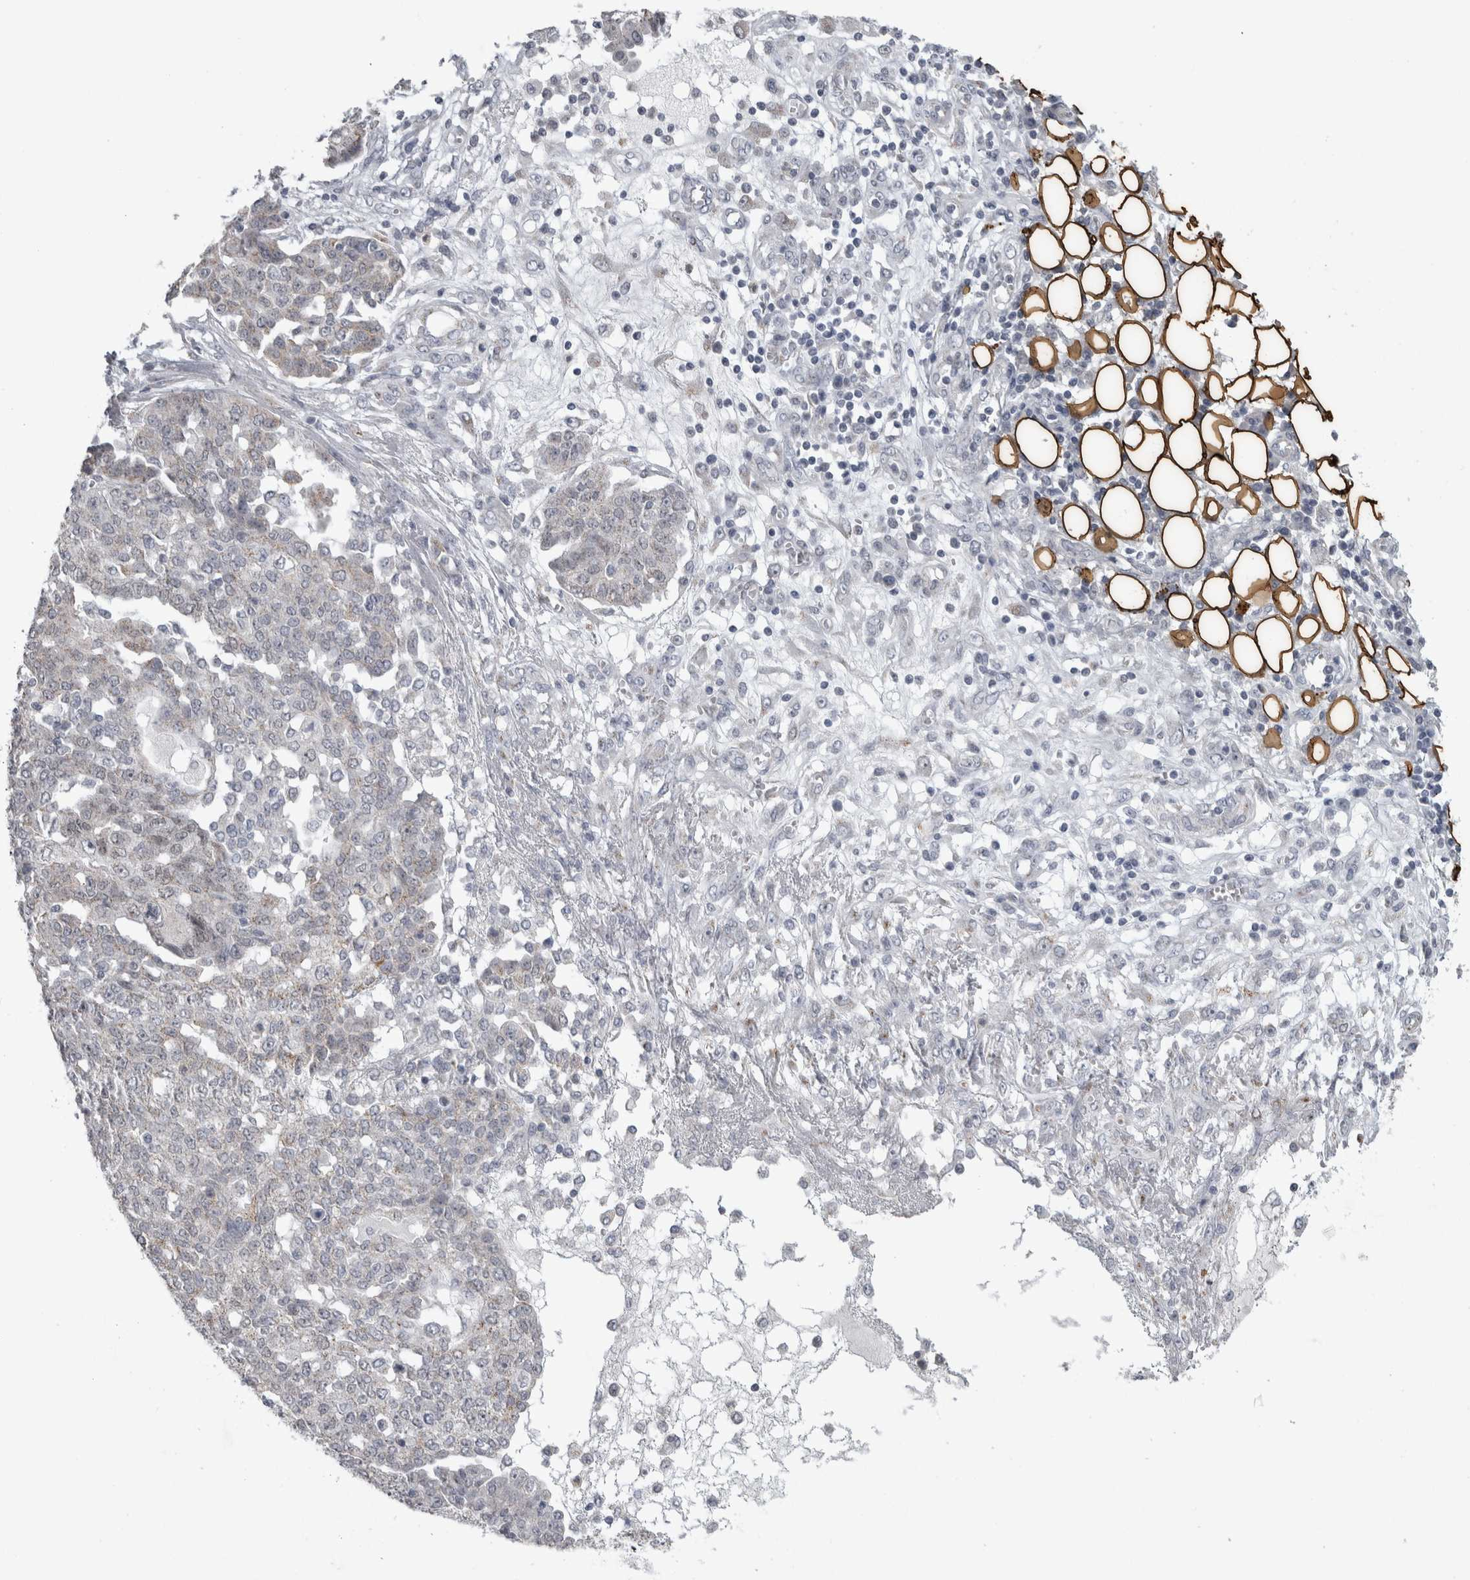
{"staining": {"intensity": "negative", "quantity": "none", "location": "none"}, "tissue": "ovarian cancer", "cell_type": "Tumor cells", "image_type": "cancer", "snomed": [{"axis": "morphology", "description": "Cystadenocarcinoma, serous, NOS"}, {"axis": "topography", "description": "Soft tissue"}, {"axis": "topography", "description": "Ovary"}], "caption": "Immunohistochemical staining of human ovarian cancer exhibits no significant expression in tumor cells.", "gene": "PLIN1", "patient": {"sex": "female", "age": 57}}